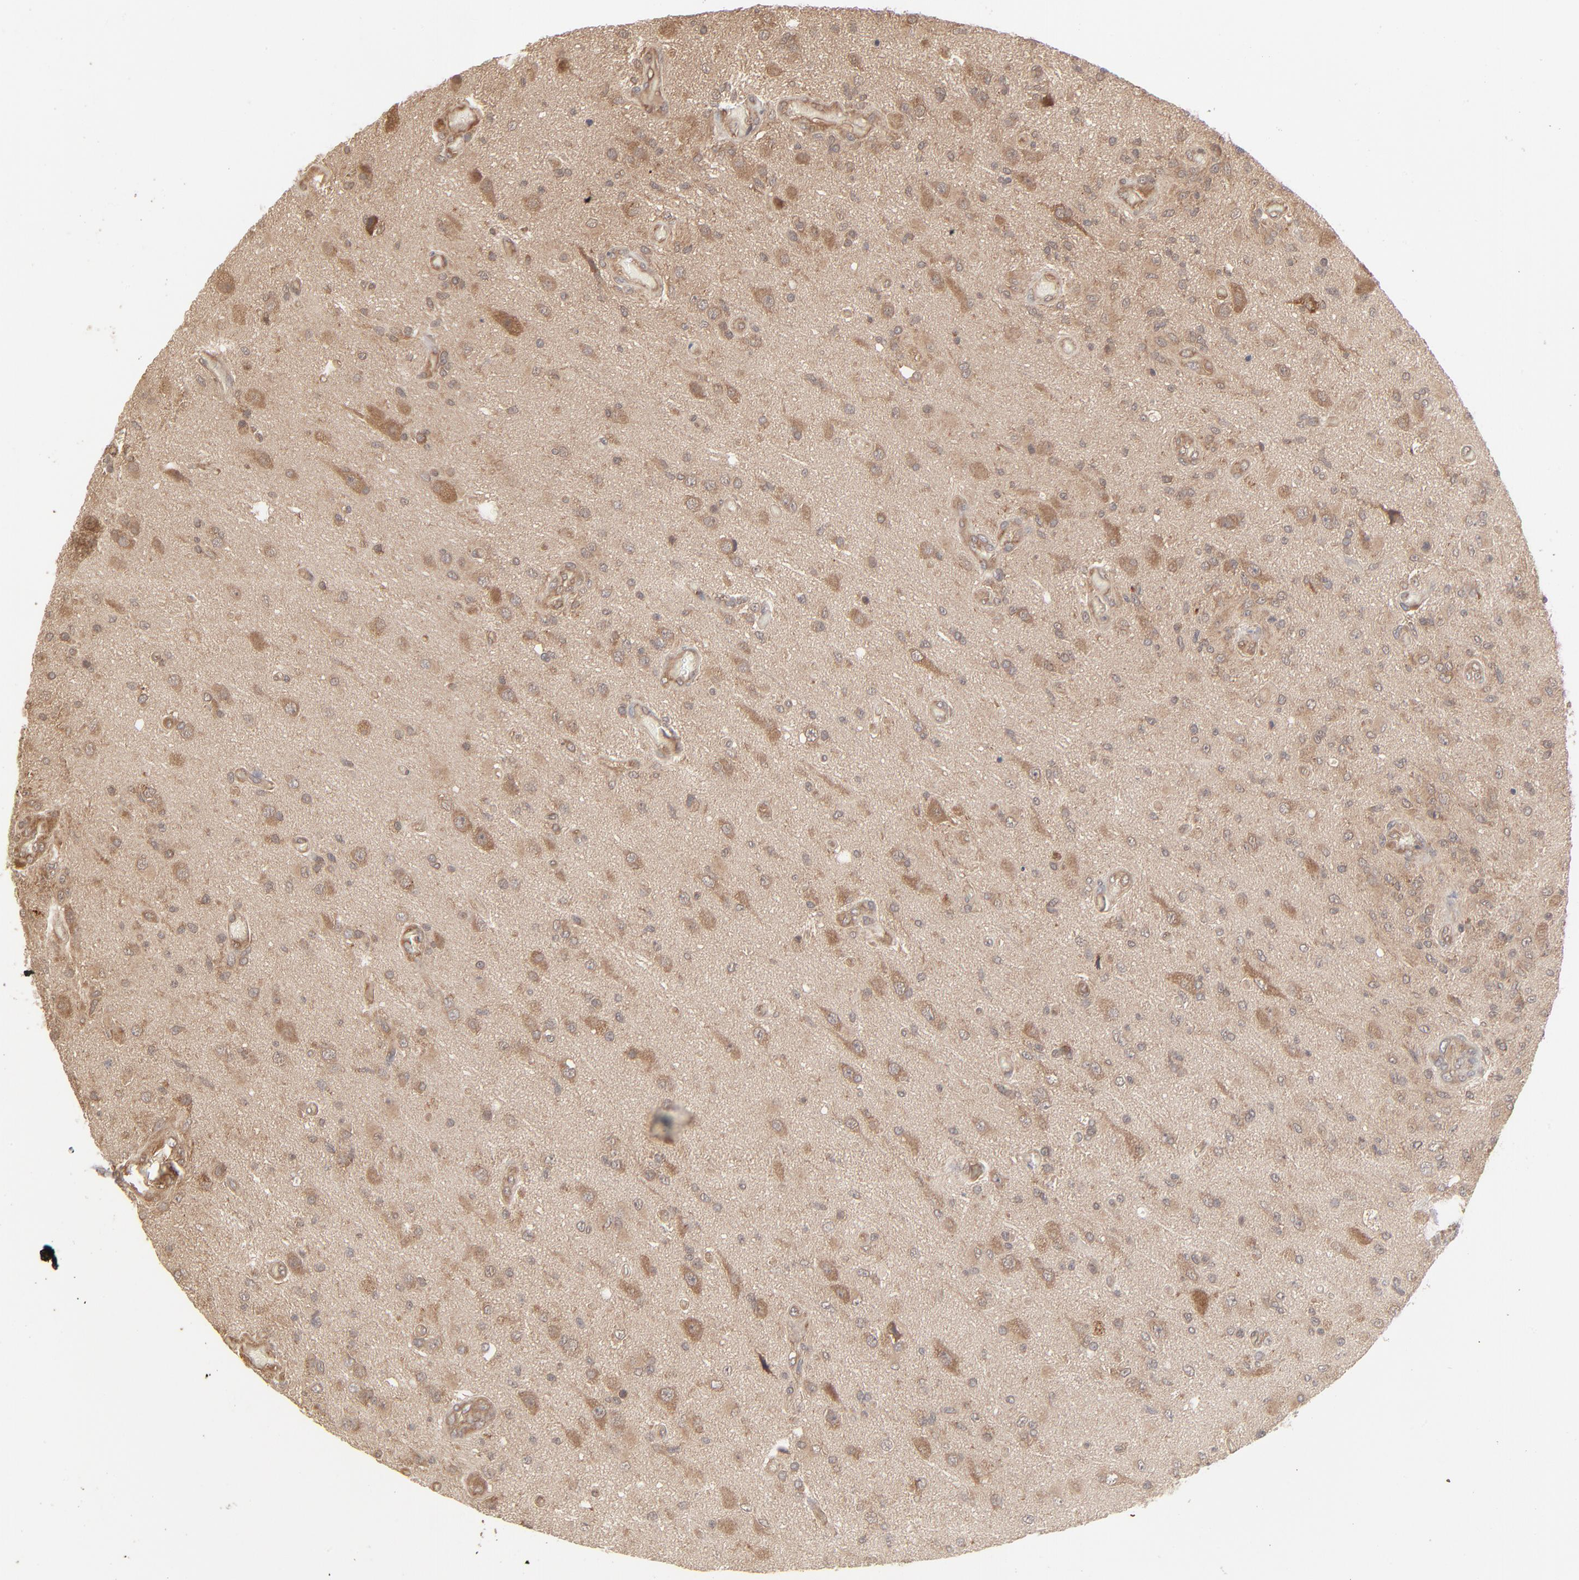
{"staining": {"intensity": "weak", "quantity": "25%-75%", "location": "cytoplasmic/membranous"}, "tissue": "glioma", "cell_type": "Tumor cells", "image_type": "cancer", "snomed": [{"axis": "morphology", "description": "Normal tissue, NOS"}, {"axis": "morphology", "description": "Glioma, malignant, High grade"}, {"axis": "topography", "description": "Cerebral cortex"}], "caption": "Protein analysis of glioma tissue shows weak cytoplasmic/membranous positivity in about 25%-75% of tumor cells. The staining is performed using DAB brown chromogen to label protein expression. The nuclei are counter-stained blue using hematoxylin.", "gene": "SCFD1", "patient": {"sex": "male", "age": 77}}